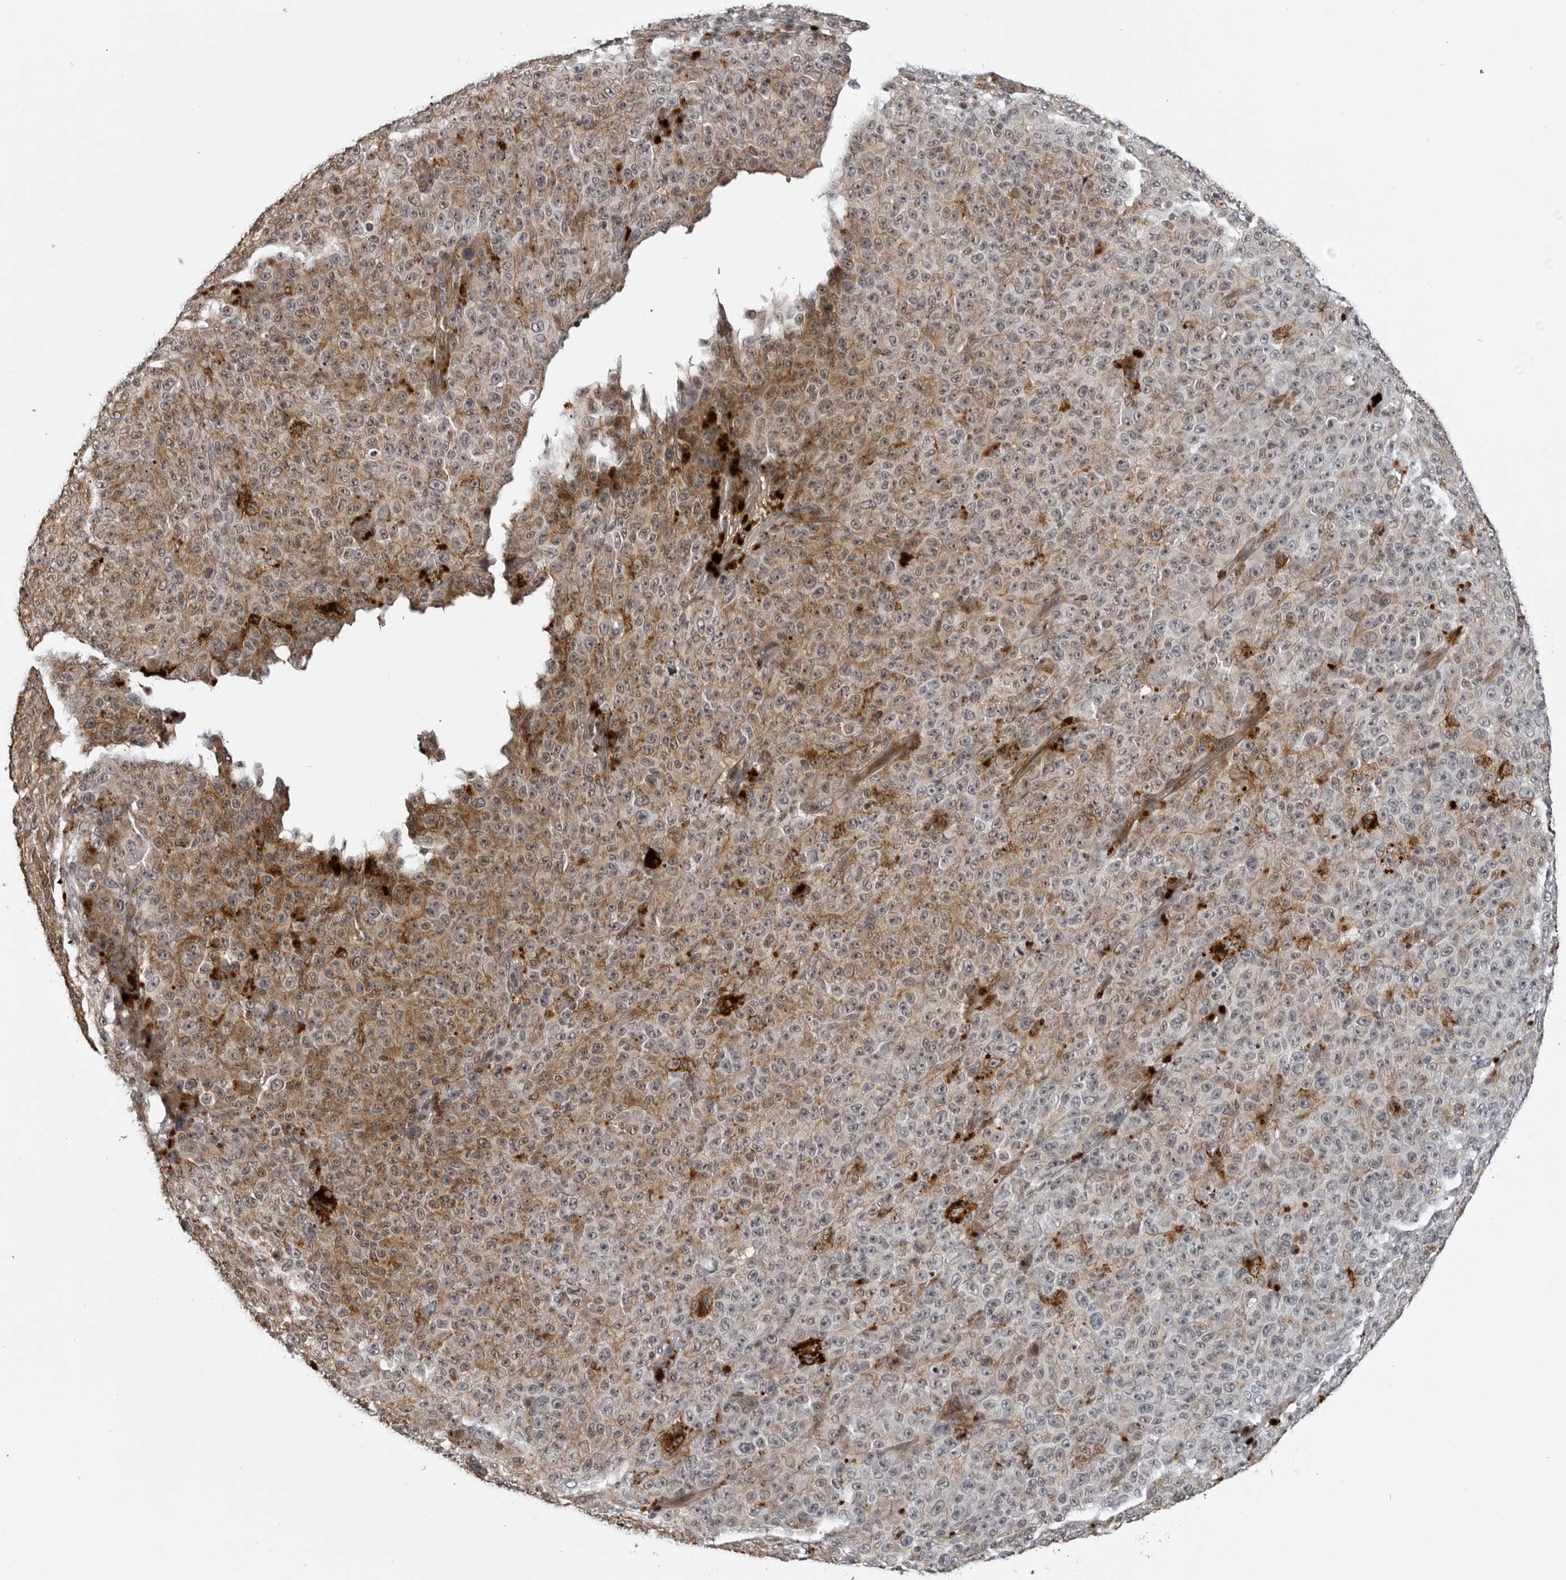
{"staining": {"intensity": "weak", "quantity": "<25%", "location": "cytoplasmic/membranous"}, "tissue": "melanoma", "cell_type": "Tumor cells", "image_type": "cancer", "snomed": [{"axis": "morphology", "description": "Malignant melanoma, NOS"}, {"axis": "topography", "description": "Skin"}], "caption": "Melanoma stained for a protein using immunohistochemistry (IHC) exhibits no positivity tumor cells.", "gene": "CXCR5", "patient": {"sex": "female", "age": 82}}